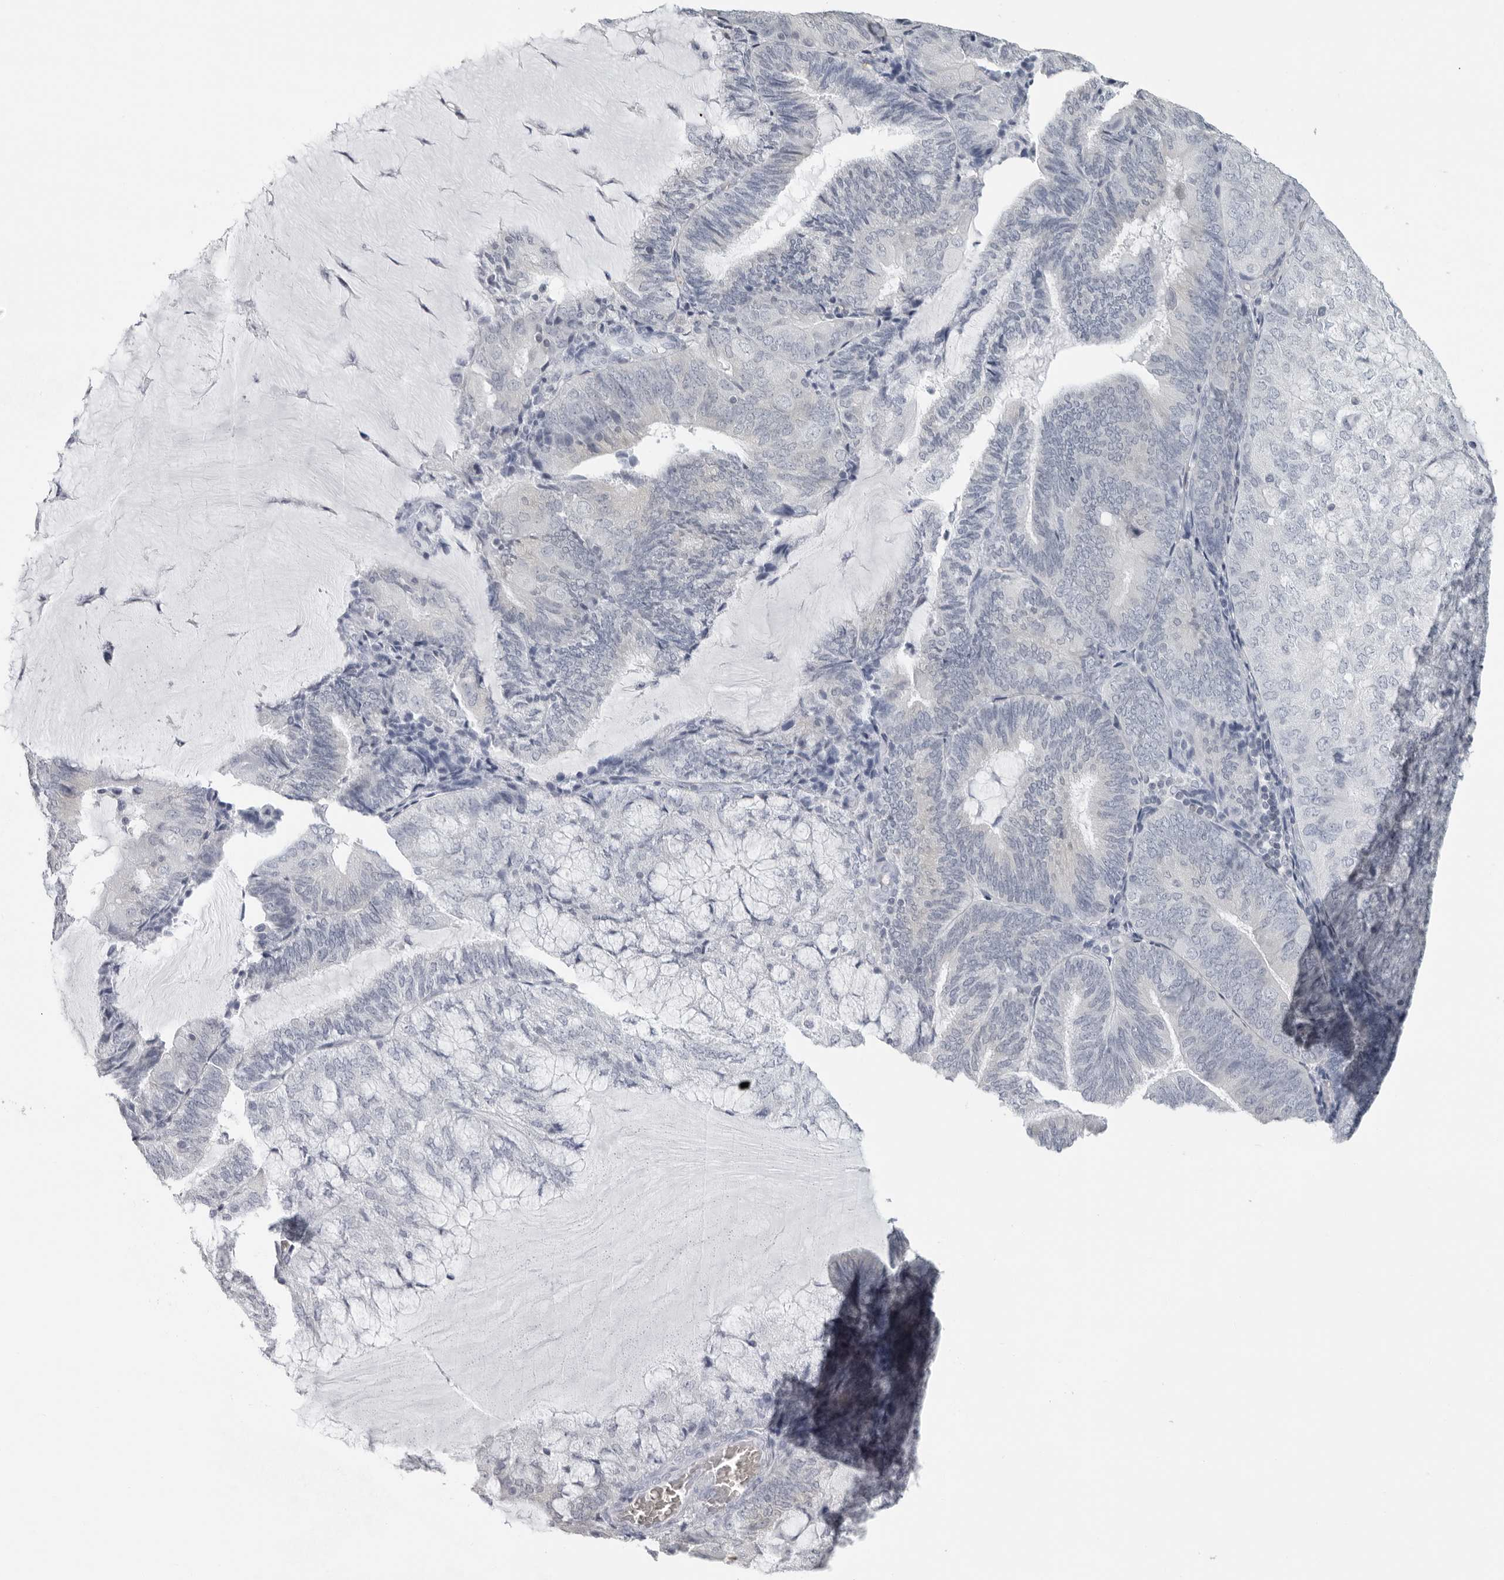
{"staining": {"intensity": "negative", "quantity": "none", "location": "none"}, "tissue": "endometrial cancer", "cell_type": "Tumor cells", "image_type": "cancer", "snomed": [{"axis": "morphology", "description": "Adenocarcinoma, NOS"}, {"axis": "topography", "description": "Endometrium"}], "caption": "Micrograph shows no significant protein staining in tumor cells of adenocarcinoma (endometrial).", "gene": "EPB41", "patient": {"sex": "female", "age": 81}}